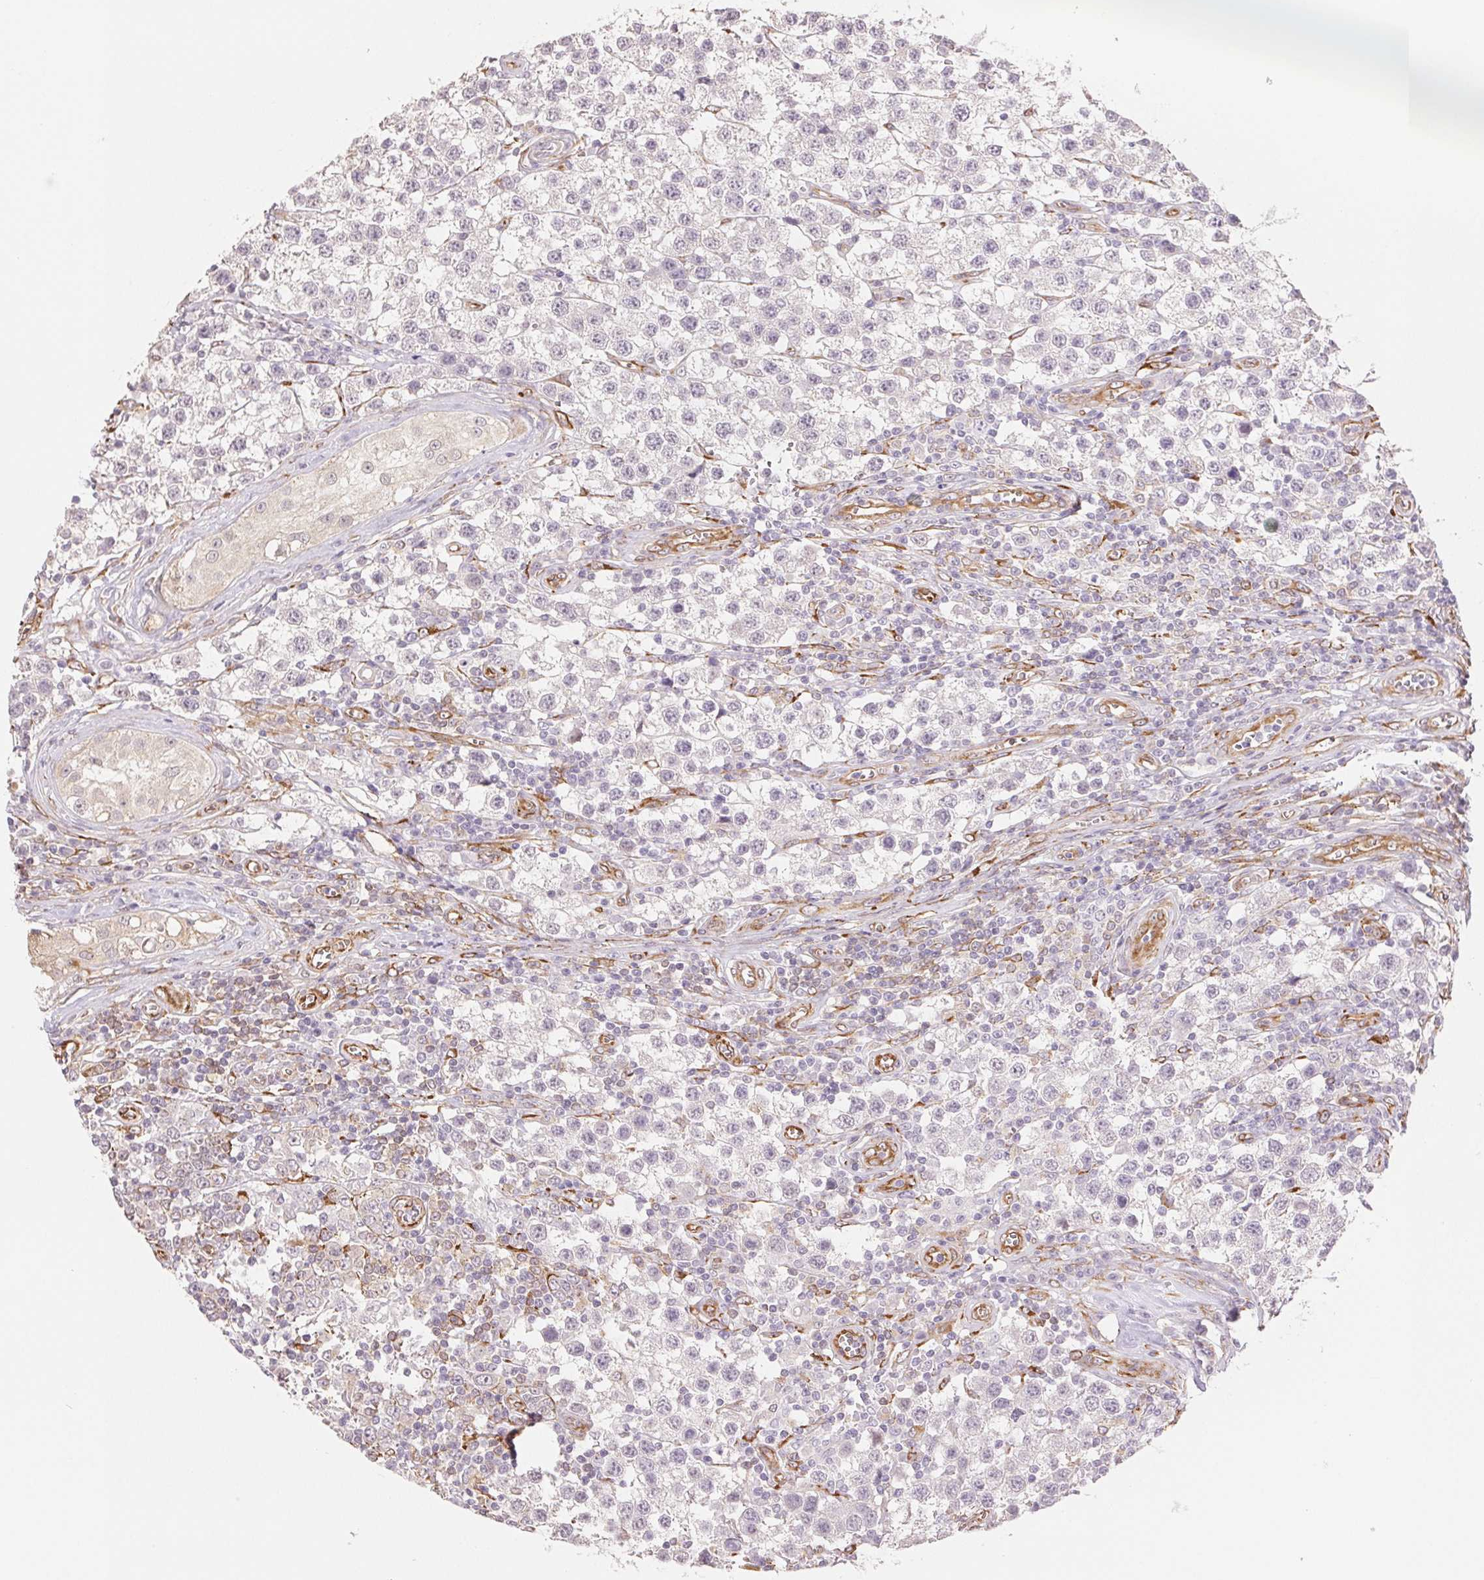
{"staining": {"intensity": "negative", "quantity": "none", "location": "none"}, "tissue": "testis cancer", "cell_type": "Tumor cells", "image_type": "cancer", "snomed": [{"axis": "morphology", "description": "Seminoma, NOS"}, {"axis": "topography", "description": "Testis"}], "caption": "Histopathology image shows no significant protein positivity in tumor cells of testis cancer (seminoma). (DAB (3,3'-diaminobenzidine) immunohistochemistry, high magnification).", "gene": "FKBP10", "patient": {"sex": "male", "age": 34}}